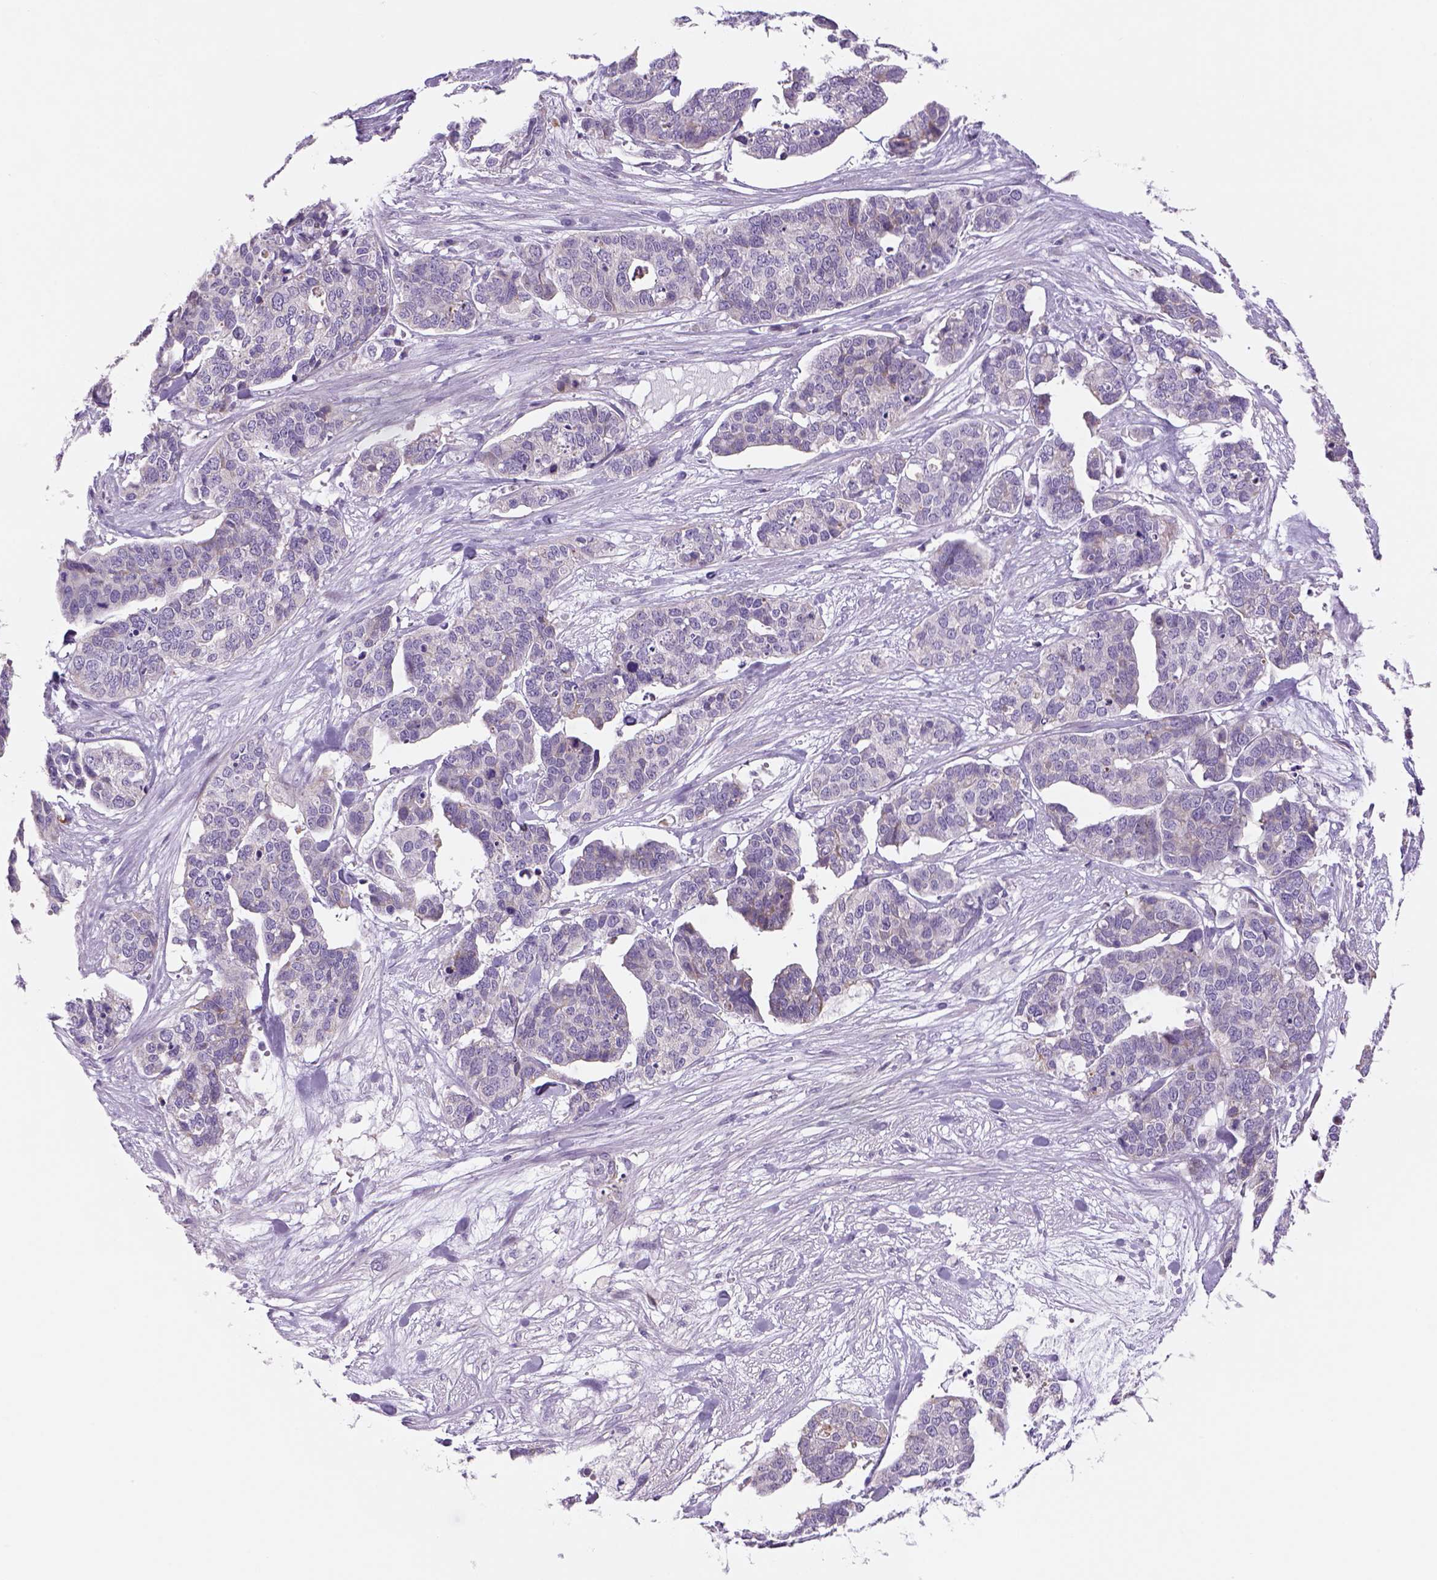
{"staining": {"intensity": "weak", "quantity": "<25%", "location": "cytoplasmic/membranous"}, "tissue": "ovarian cancer", "cell_type": "Tumor cells", "image_type": "cancer", "snomed": [{"axis": "morphology", "description": "Carcinoma, endometroid"}, {"axis": "topography", "description": "Ovary"}], "caption": "An immunohistochemistry image of ovarian endometroid carcinoma is shown. There is no staining in tumor cells of ovarian endometroid carcinoma.", "gene": "ADGRV1", "patient": {"sex": "female", "age": 65}}